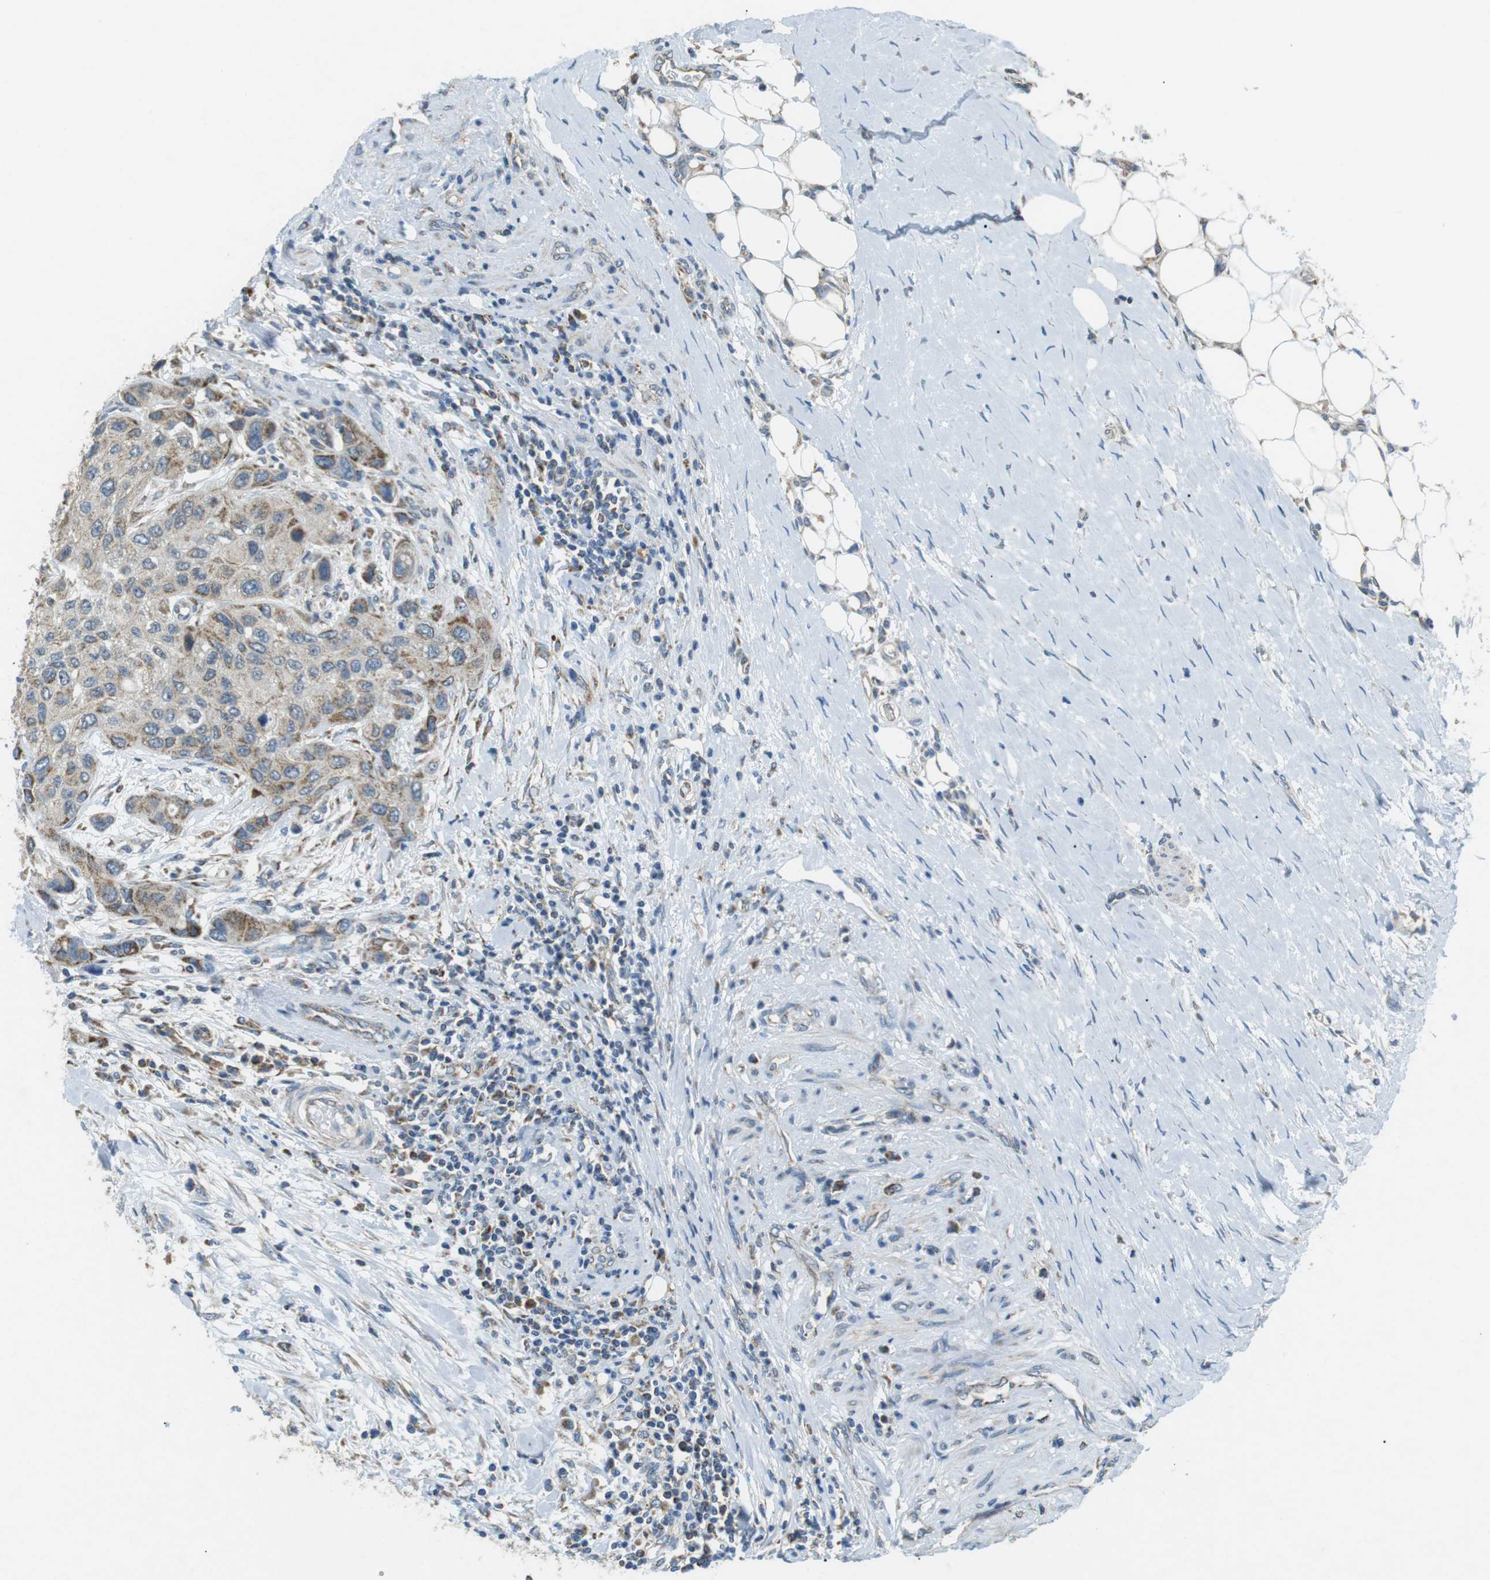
{"staining": {"intensity": "moderate", "quantity": "25%-75%", "location": "cytoplasmic/membranous"}, "tissue": "urothelial cancer", "cell_type": "Tumor cells", "image_type": "cancer", "snomed": [{"axis": "morphology", "description": "Urothelial carcinoma, High grade"}, {"axis": "topography", "description": "Urinary bladder"}], "caption": "Immunohistochemistry (IHC) image of high-grade urothelial carcinoma stained for a protein (brown), which shows medium levels of moderate cytoplasmic/membranous expression in approximately 25%-75% of tumor cells.", "gene": "BACE1", "patient": {"sex": "female", "age": 56}}